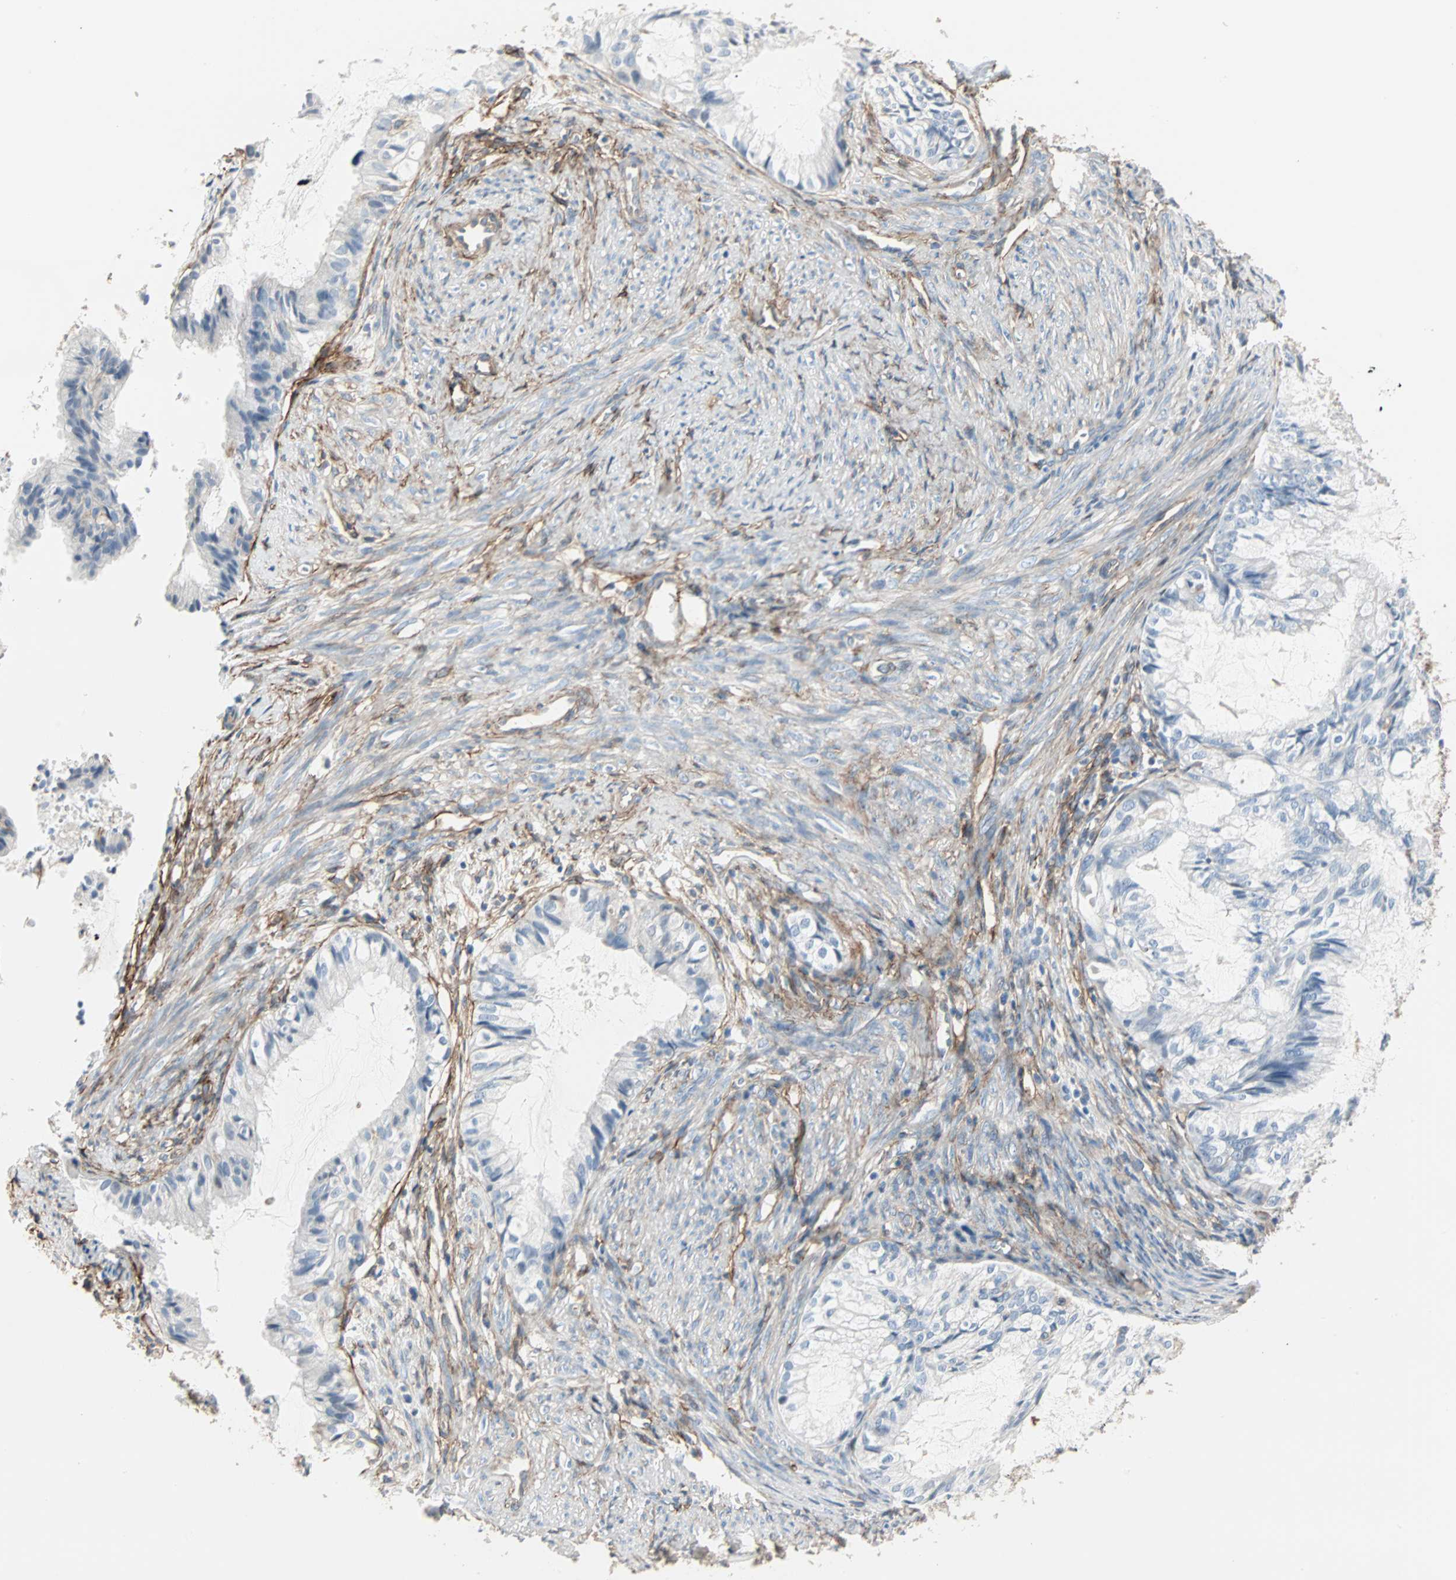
{"staining": {"intensity": "negative", "quantity": "none", "location": "none"}, "tissue": "cervical cancer", "cell_type": "Tumor cells", "image_type": "cancer", "snomed": [{"axis": "morphology", "description": "Normal tissue, NOS"}, {"axis": "morphology", "description": "Adenocarcinoma, NOS"}, {"axis": "topography", "description": "Cervix"}, {"axis": "topography", "description": "Endometrium"}], "caption": "High magnification brightfield microscopy of adenocarcinoma (cervical) stained with DAB (brown) and counterstained with hematoxylin (blue): tumor cells show no significant positivity. Nuclei are stained in blue.", "gene": "EPB41L2", "patient": {"sex": "female", "age": 86}}